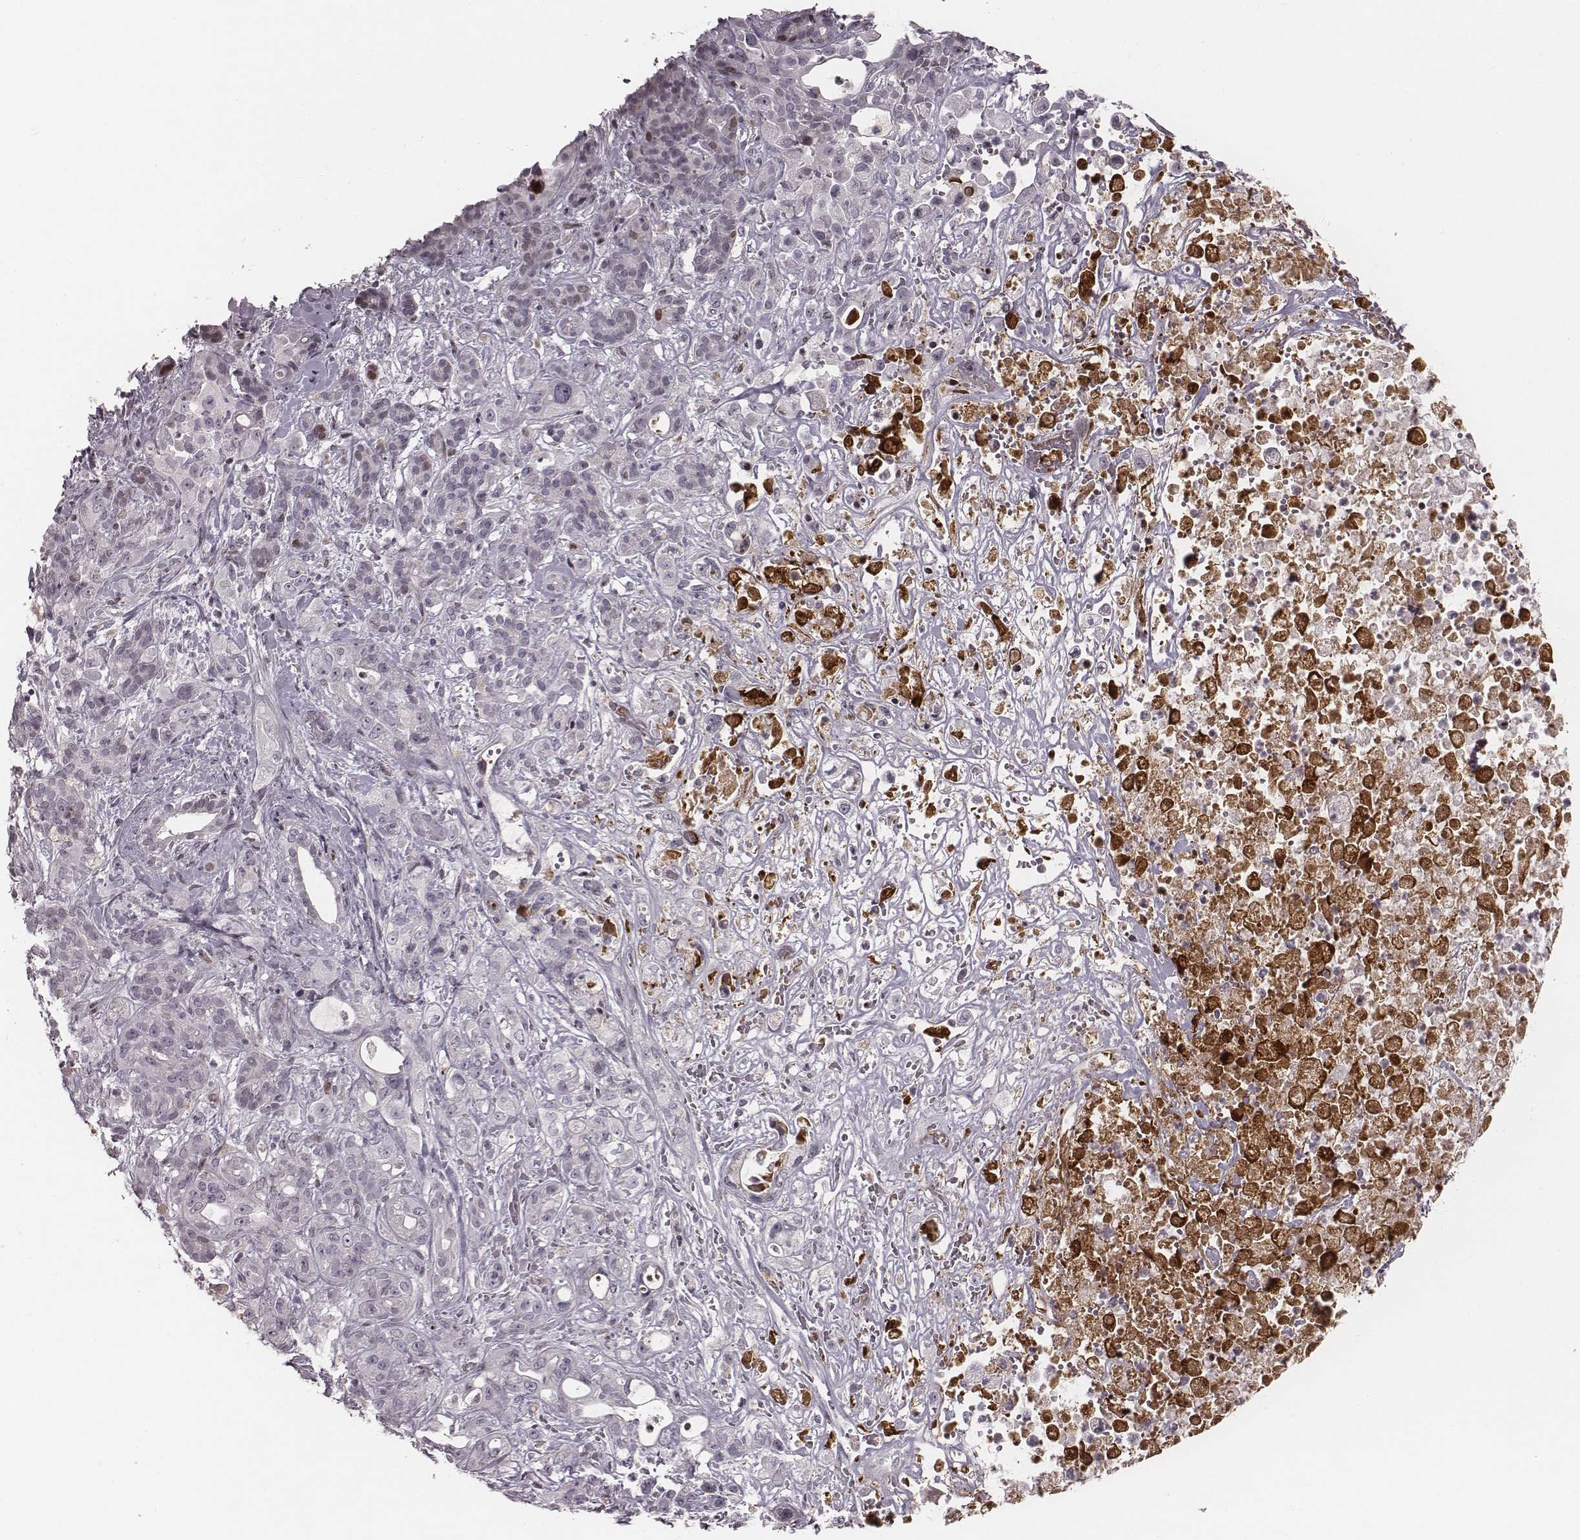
{"staining": {"intensity": "negative", "quantity": "none", "location": "none"}, "tissue": "pancreatic cancer", "cell_type": "Tumor cells", "image_type": "cancer", "snomed": [{"axis": "morphology", "description": "Adenocarcinoma, NOS"}, {"axis": "topography", "description": "Pancreas"}], "caption": "Pancreatic adenocarcinoma was stained to show a protein in brown. There is no significant staining in tumor cells. Brightfield microscopy of immunohistochemistry (IHC) stained with DAB (brown) and hematoxylin (blue), captured at high magnification.", "gene": "NDC1", "patient": {"sex": "male", "age": 44}}